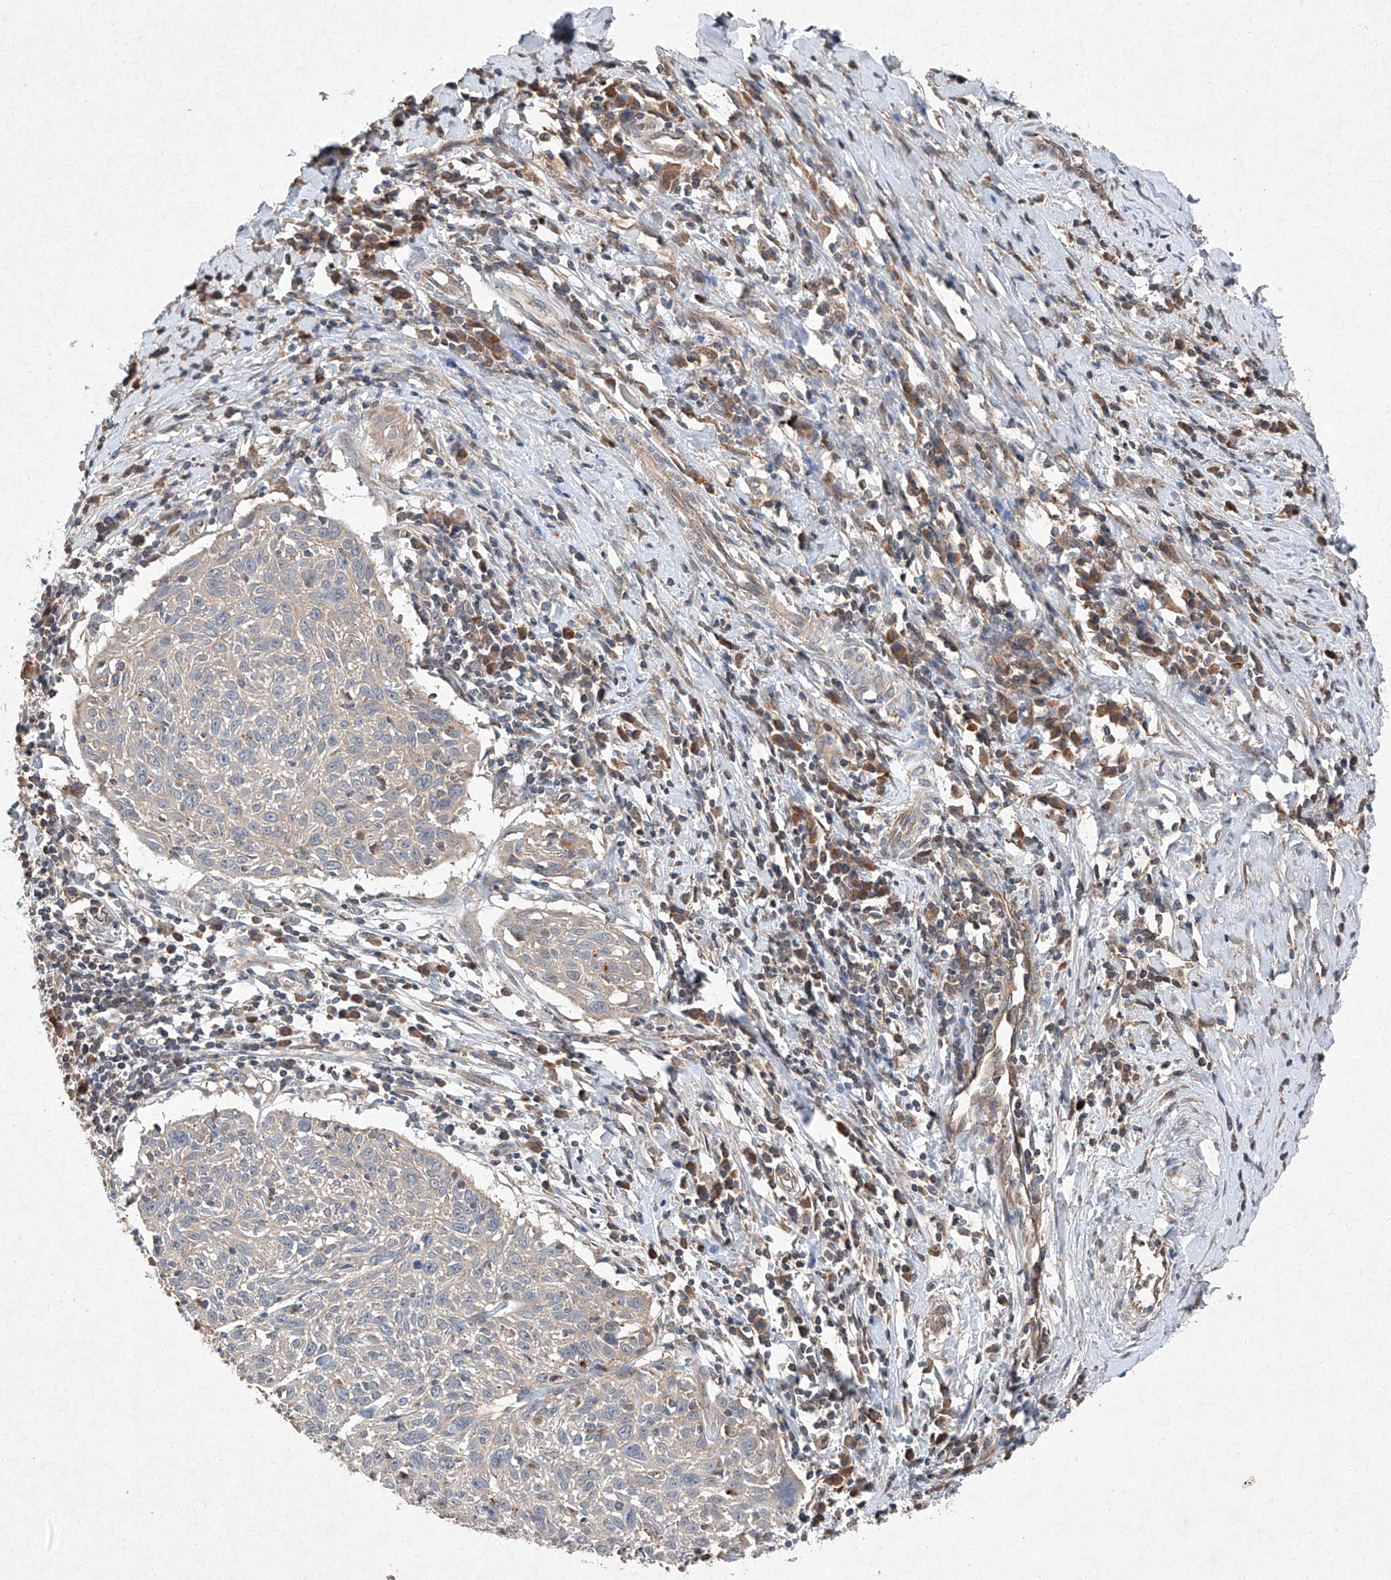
{"staining": {"intensity": "negative", "quantity": "none", "location": "none"}, "tissue": "cervical cancer", "cell_type": "Tumor cells", "image_type": "cancer", "snomed": [{"axis": "morphology", "description": "Squamous cell carcinoma, NOS"}, {"axis": "topography", "description": "Cervix"}], "caption": "The image displays no staining of tumor cells in cervical cancer (squamous cell carcinoma). (DAB immunohistochemistry, high magnification).", "gene": "RUSC1", "patient": {"sex": "female", "age": 51}}